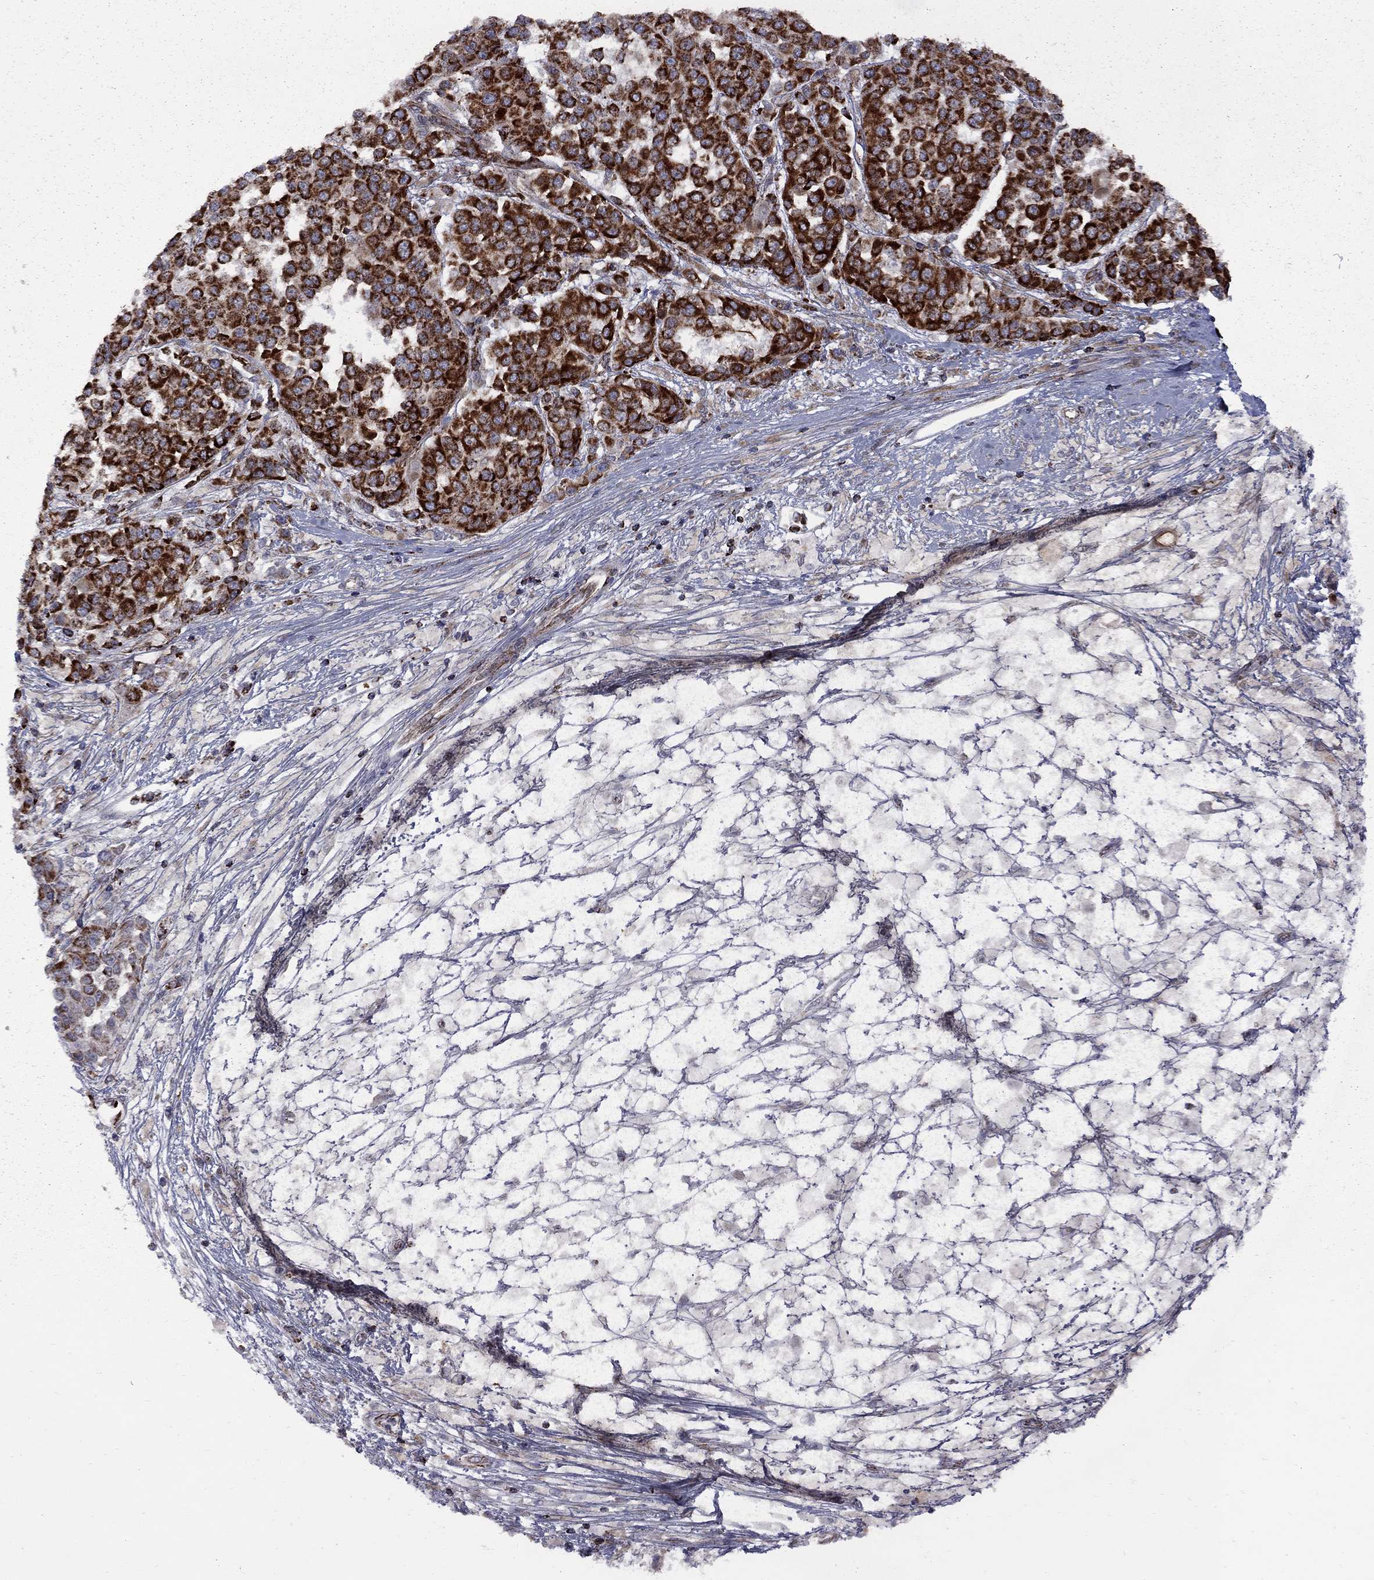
{"staining": {"intensity": "strong", "quantity": "<25%", "location": "cytoplasmic/membranous"}, "tissue": "melanoma", "cell_type": "Tumor cells", "image_type": "cancer", "snomed": [{"axis": "morphology", "description": "Malignant melanoma, NOS"}, {"axis": "topography", "description": "Skin"}], "caption": "Immunohistochemical staining of malignant melanoma shows medium levels of strong cytoplasmic/membranous expression in approximately <25% of tumor cells.", "gene": "CLPTM1", "patient": {"sex": "female", "age": 58}}